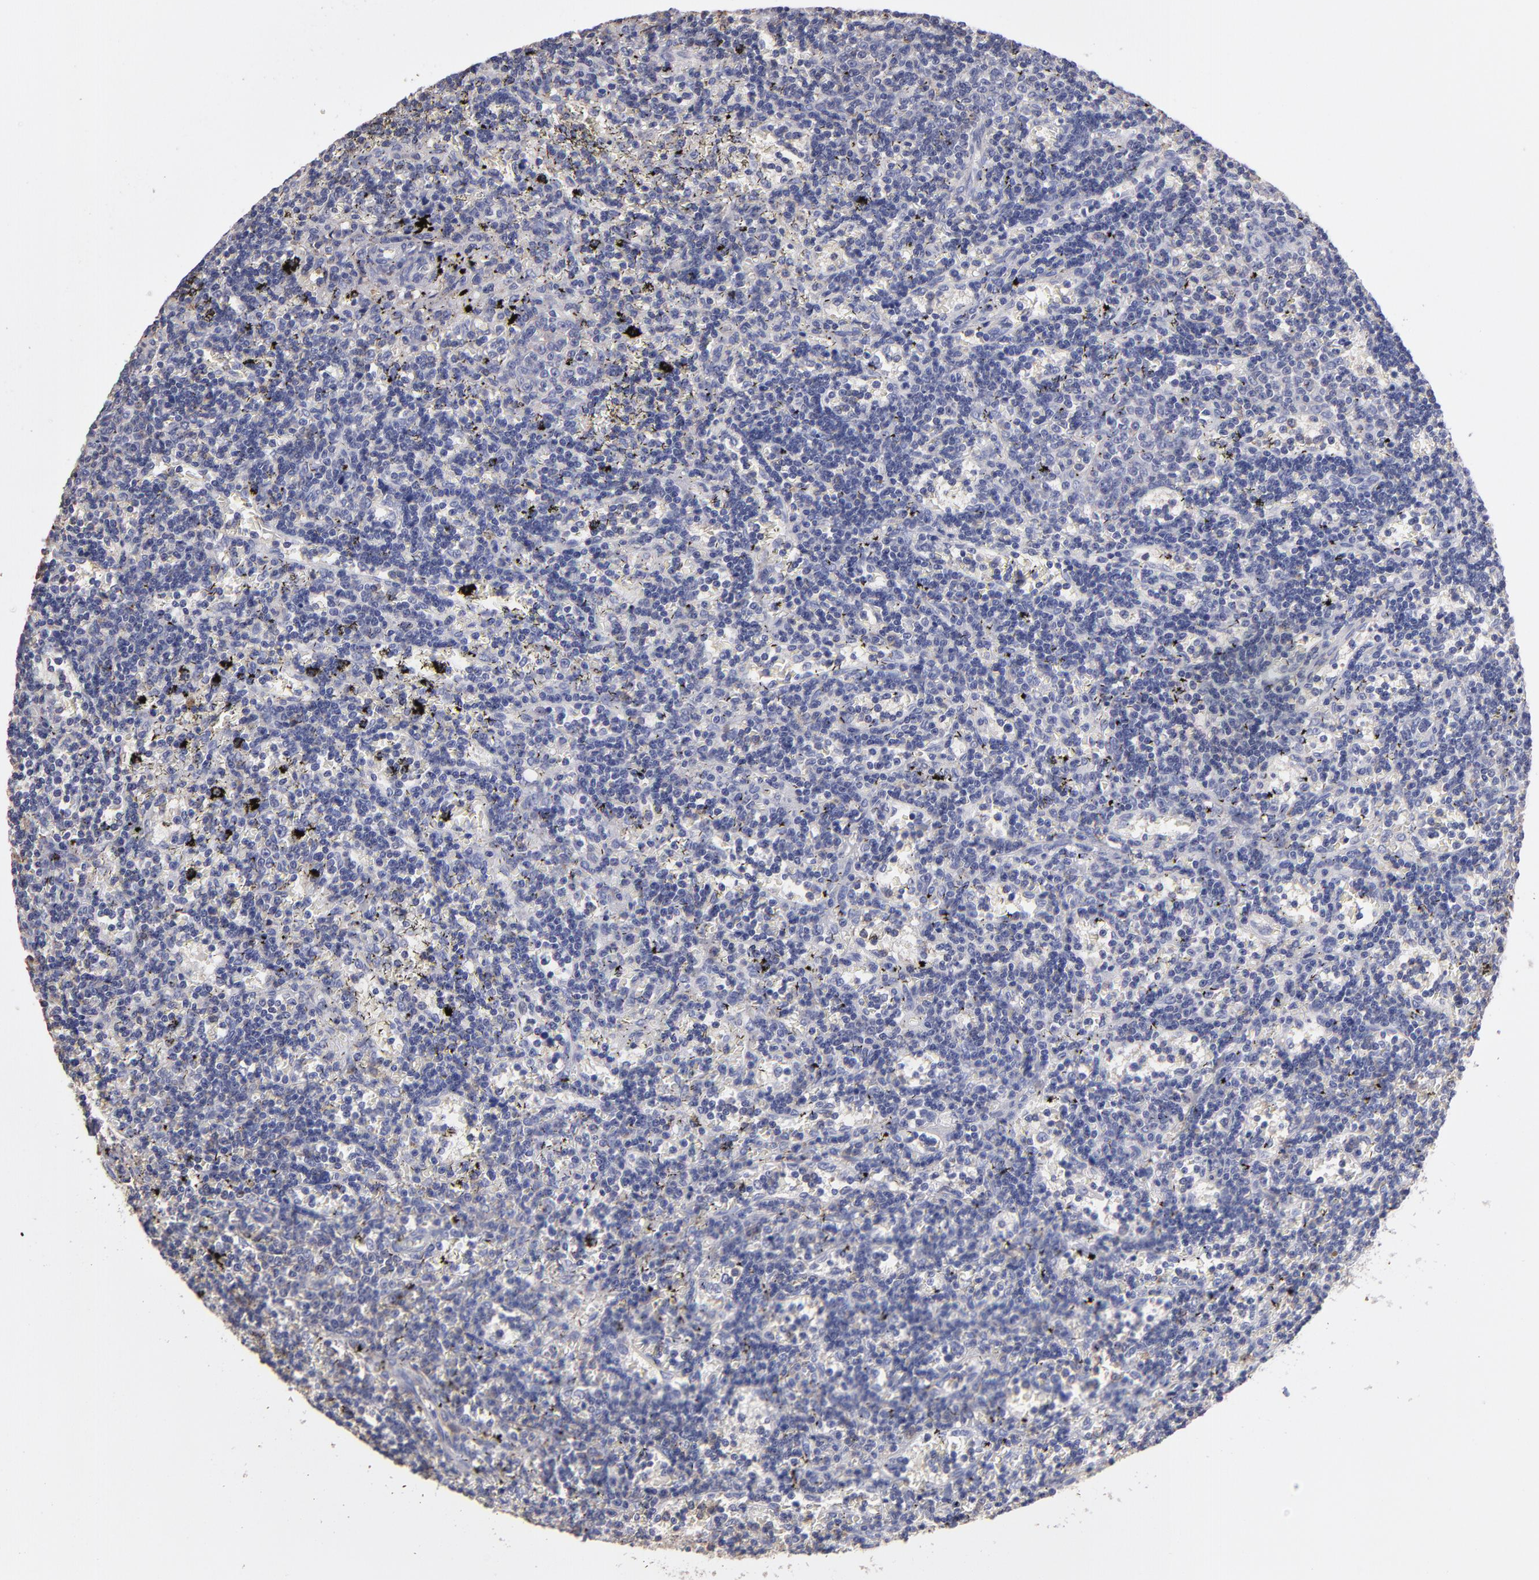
{"staining": {"intensity": "negative", "quantity": "none", "location": "none"}, "tissue": "lymphoma", "cell_type": "Tumor cells", "image_type": "cancer", "snomed": [{"axis": "morphology", "description": "Malignant lymphoma, non-Hodgkin's type, Low grade"}, {"axis": "topography", "description": "Spleen"}], "caption": "Lymphoma stained for a protein using IHC demonstrates no staining tumor cells.", "gene": "ABCB1", "patient": {"sex": "male", "age": 60}}